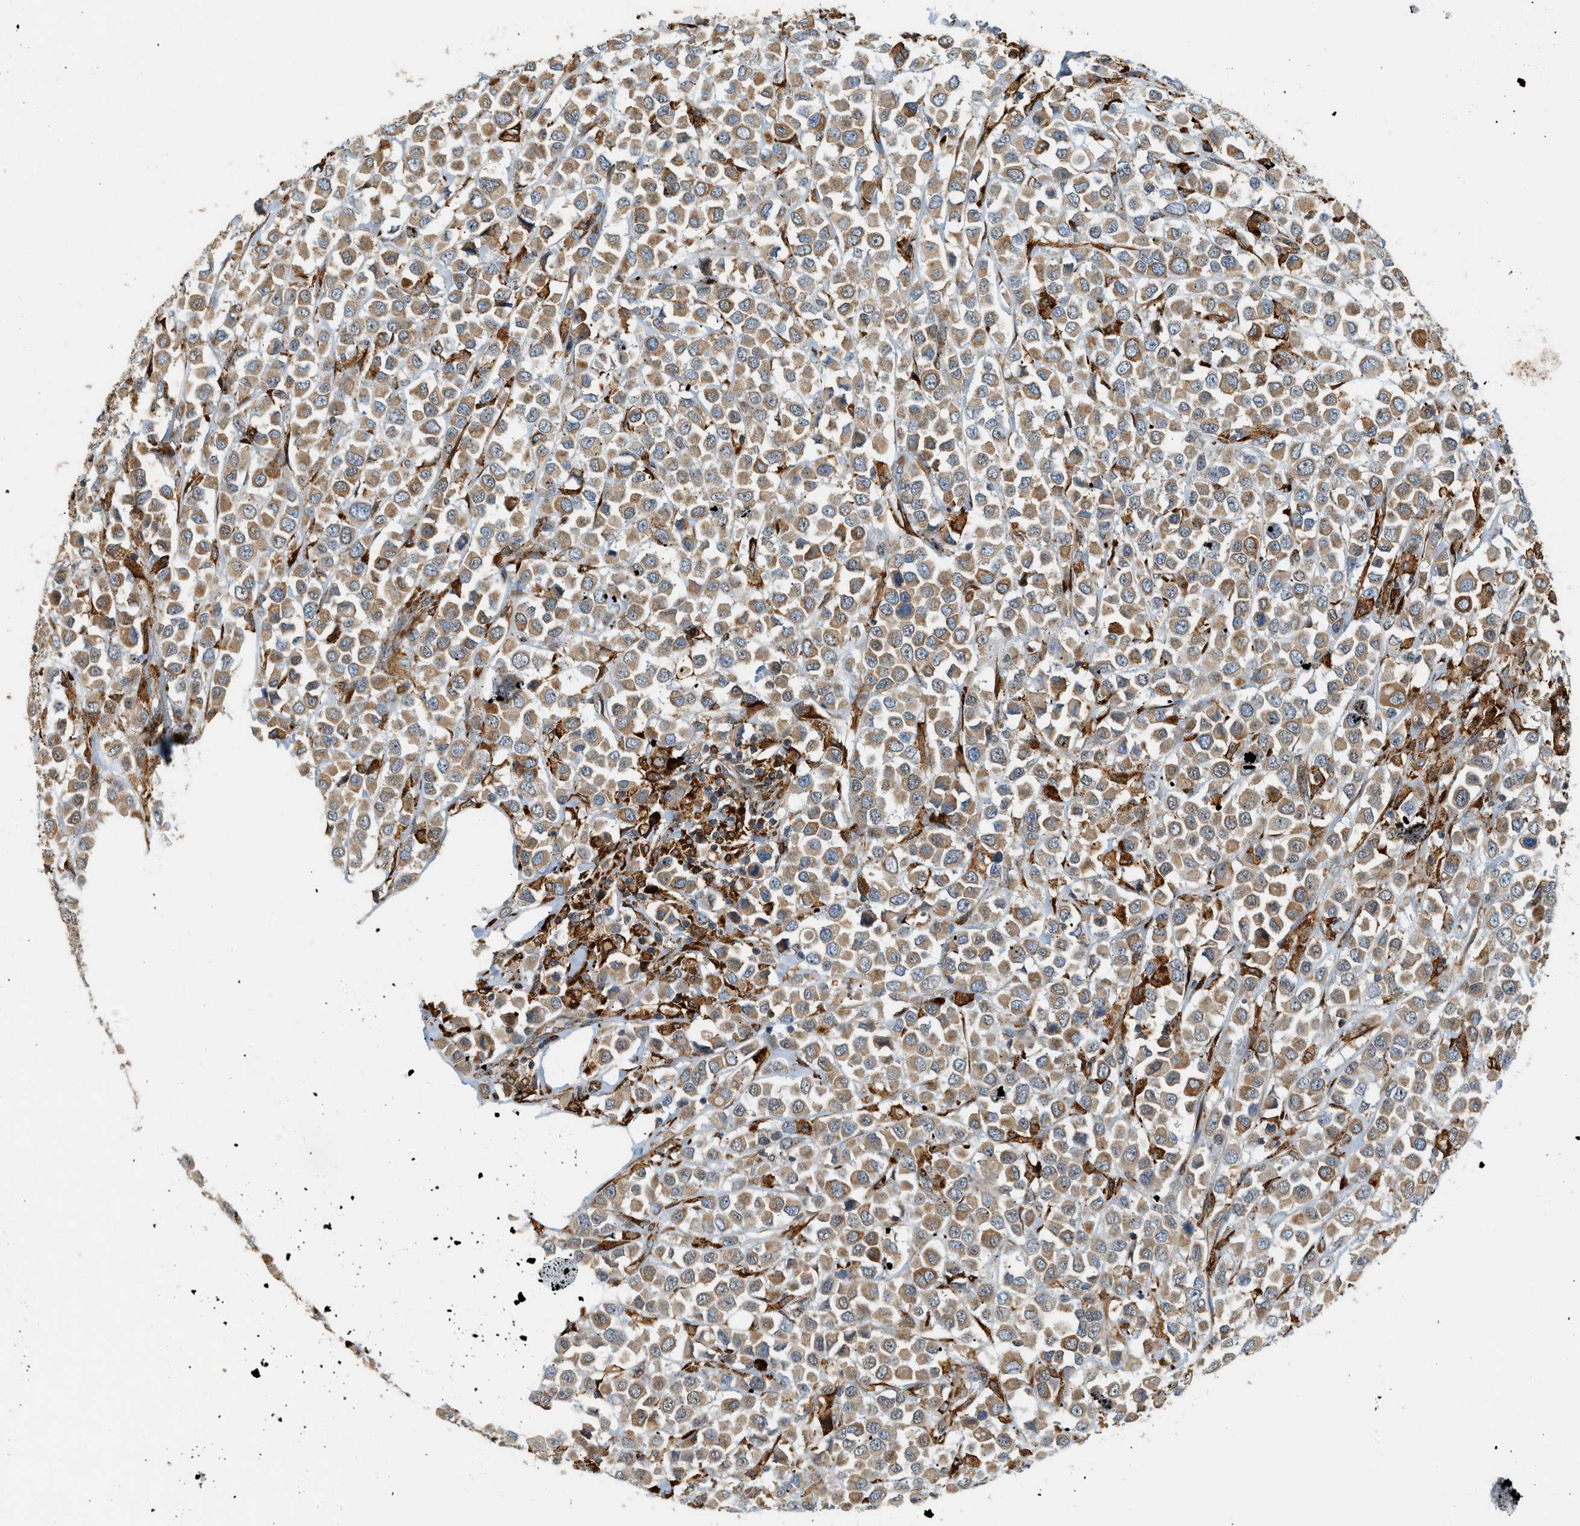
{"staining": {"intensity": "moderate", "quantity": ">75%", "location": "cytoplasmic/membranous"}, "tissue": "breast cancer", "cell_type": "Tumor cells", "image_type": "cancer", "snomed": [{"axis": "morphology", "description": "Duct carcinoma"}, {"axis": "topography", "description": "Breast"}], "caption": "A brown stain labels moderate cytoplasmic/membranous staining of a protein in human breast cancer (invasive ductal carcinoma) tumor cells.", "gene": "SEMA4D", "patient": {"sex": "female", "age": 61}}